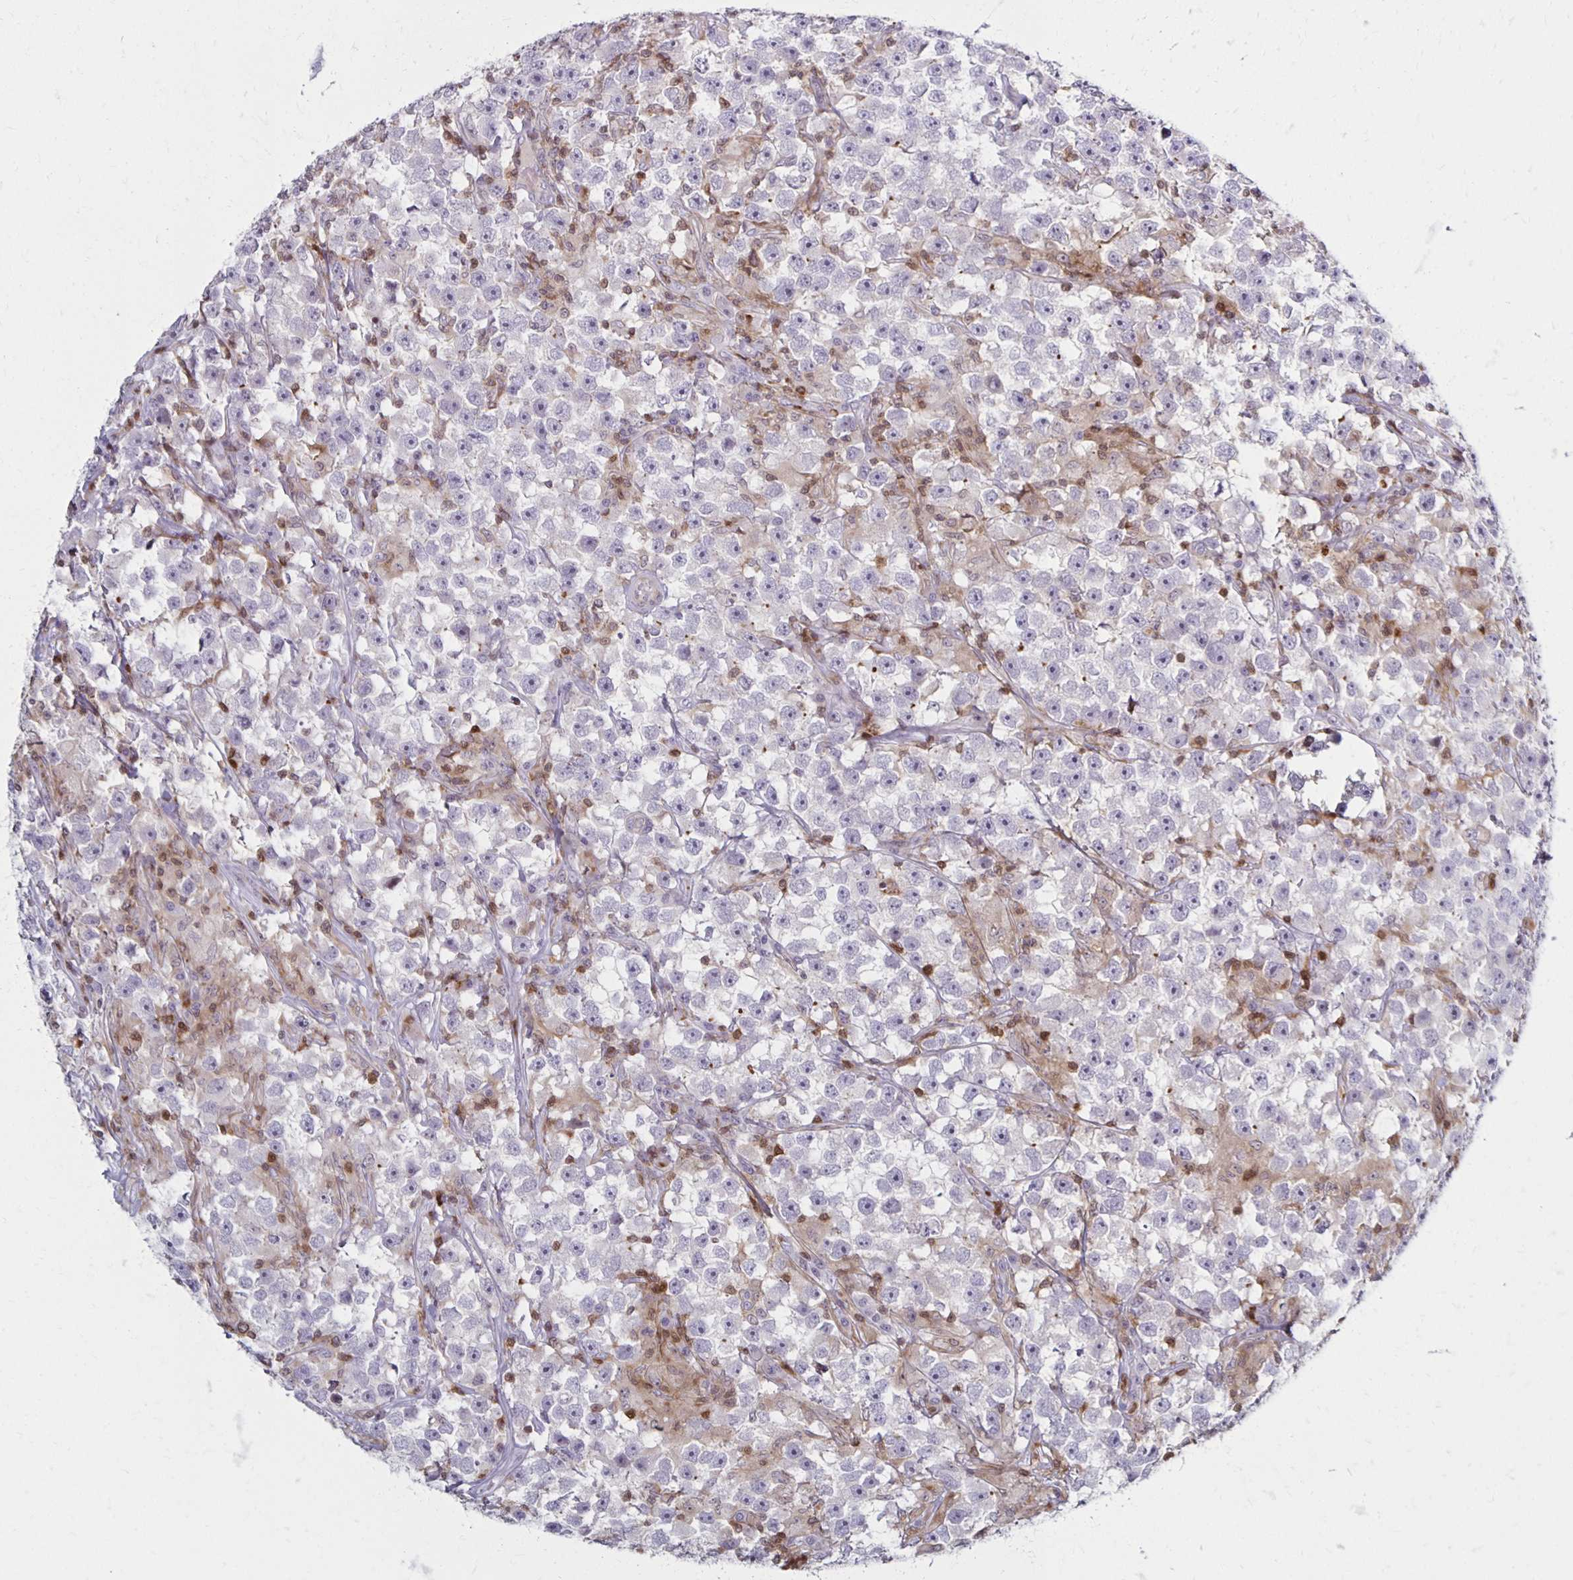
{"staining": {"intensity": "negative", "quantity": "none", "location": "none"}, "tissue": "testis cancer", "cell_type": "Tumor cells", "image_type": "cancer", "snomed": [{"axis": "morphology", "description": "Seminoma, NOS"}, {"axis": "topography", "description": "Testis"}], "caption": "An image of human seminoma (testis) is negative for staining in tumor cells.", "gene": "CCL21", "patient": {"sex": "male", "age": 33}}